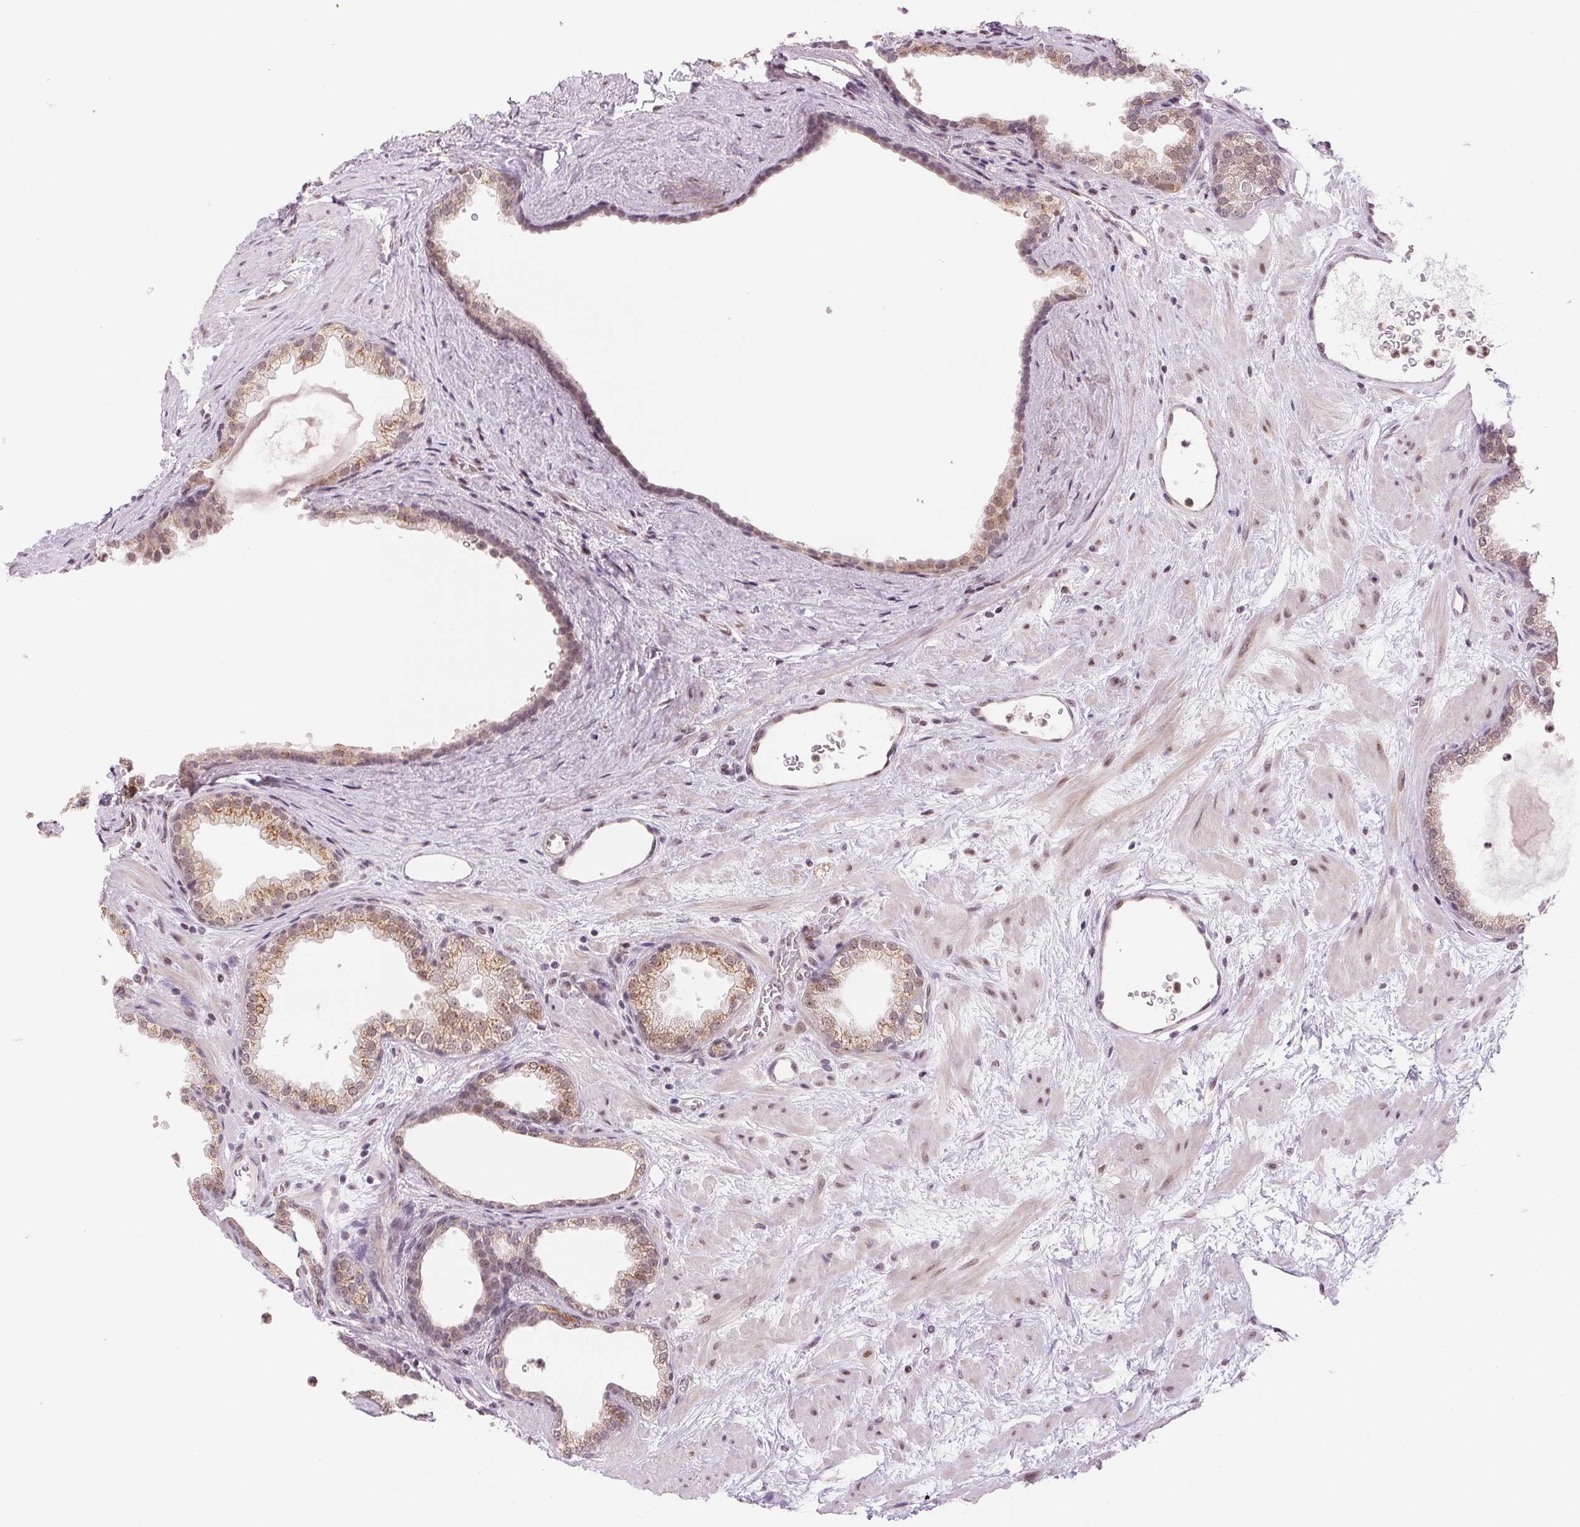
{"staining": {"intensity": "moderate", "quantity": "25%-75%", "location": "cytoplasmic/membranous,nuclear"}, "tissue": "prostate", "cell_type": "Glandular cells", "image_type": "normal", "snomed": [{"axis": "morphology", "description": "Normal tissue, NOS"}, {"axis": "topography", "description": "Prostate"}], "caption": "A high-resolution histopathology image shows immunohistochemistry (IHC) staining of benign prostate, which shows moderate cytoplasmic/membranous,nuclear staining in about 25%-75% of glandular cells. The staining was performed using DAB, with brown indicating positive protein expression. Nuclei are stained blue with hematoxylin.", "gene": "GRHL3", "patient": {"sex": "male", "age": 37}}